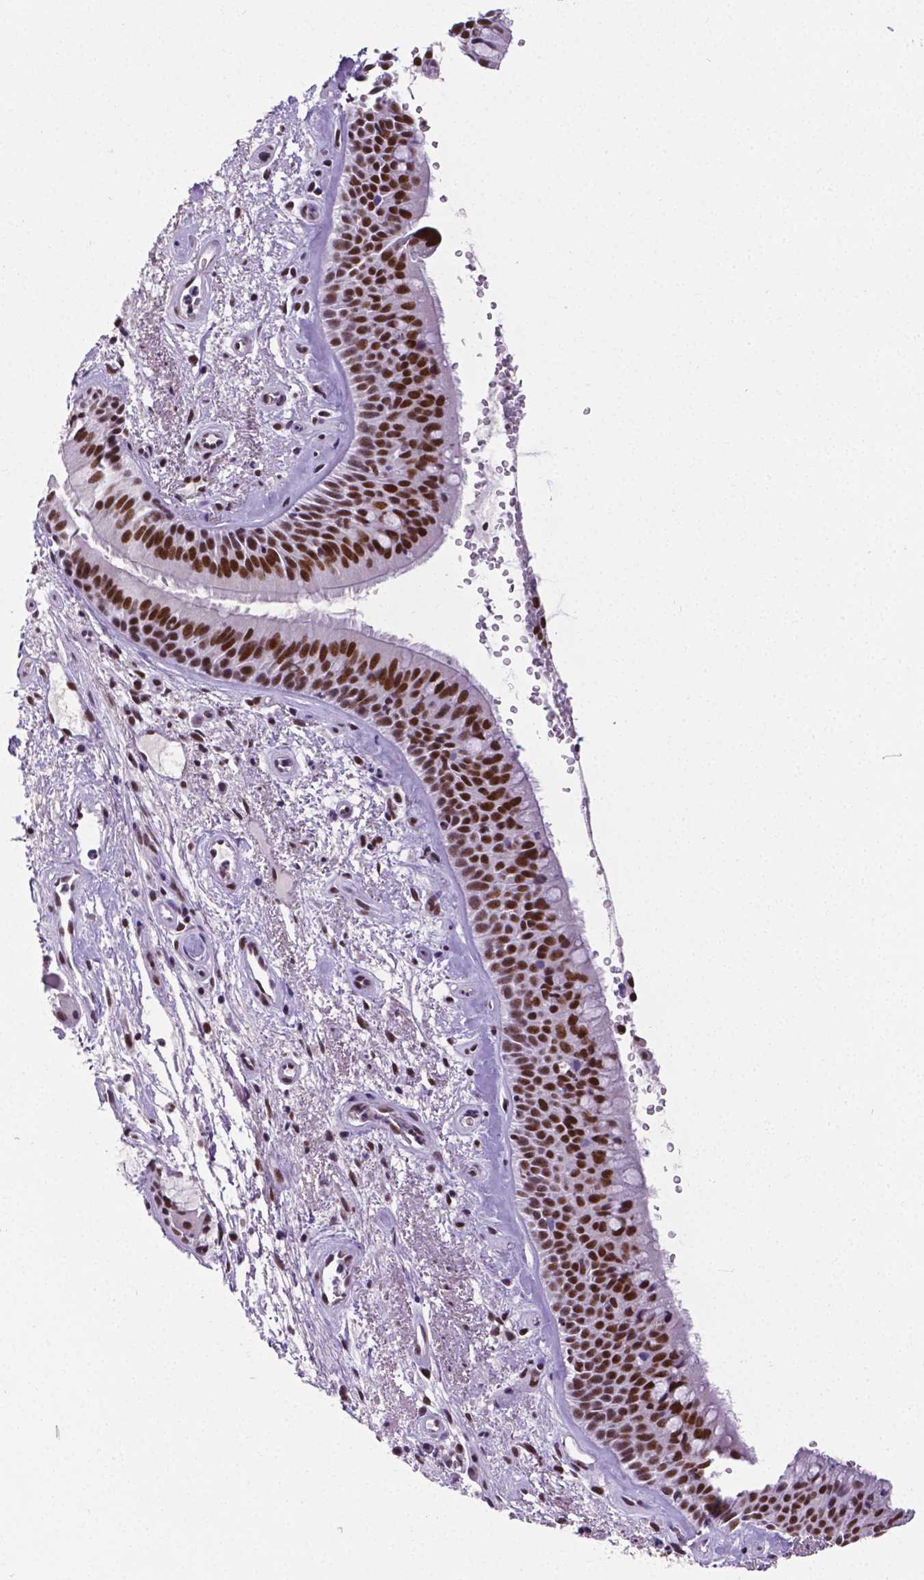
{"staining": {"intensity": "strong", "quantity": ">75%", "location": "nuclear"}, "tissue": "bronchus", "cell_type": "Respiratory epithelial cells", "image_type": "normal", "snomed": [{"axis": "morphology", "description": "Normal tissue, NOS"}, {"axis": "topography", "description": "Bronchus"}], "caption": "Respiratory epithelial cells show high levels of strong nuclear expression in approximately >75% of cells in unremarkable human bronchus.", "gene": "REST", "patient": {"sex": "male", "age": 48}}